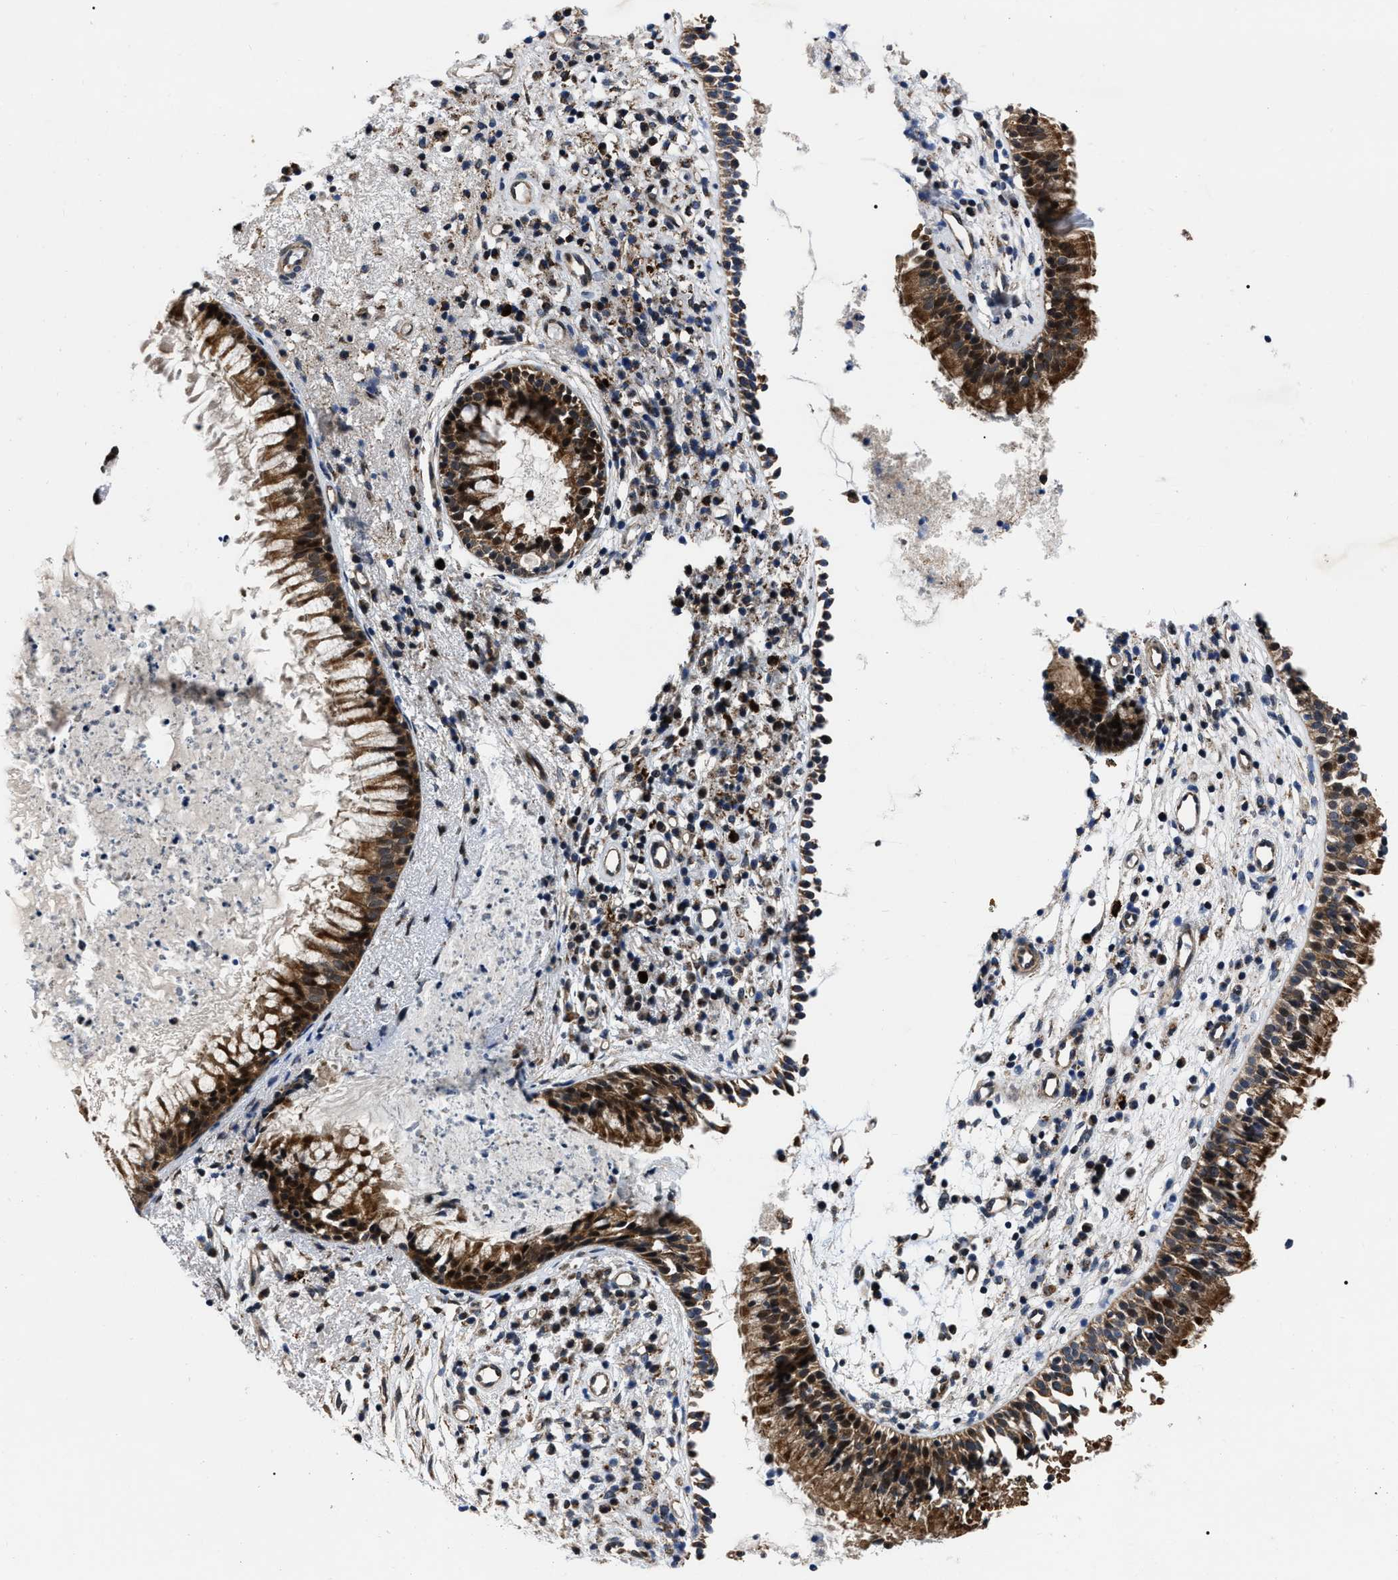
{"staining": {"intensity": "strong", "quantity": ">75%", "location": "cytoplasmic/membranous,nuclear"}, "tissue": "nasopharynx", "cell_type": "Respiratory epithelial cells", "image_type": "normal", "snomed": [{"axis": "morphology", "description": "Normal tissue, NOS"}, {"axis": "topography", "description": "Nasopharynx"}], "caption": "Immunohistochemistry histopathology image of unremarkable nasopharynx: human nasopharynx stained using immunohistochemistry exhibits high levels of strong protein expression localized specifically in the cytoplasmic/membranous,nuclear of respiratory epithelial cells, appearing as a cytoplasmic/membranous,nuclear brown color.", "gene": "PPWD1", "patient": {"sex": "male", "age": 21}}